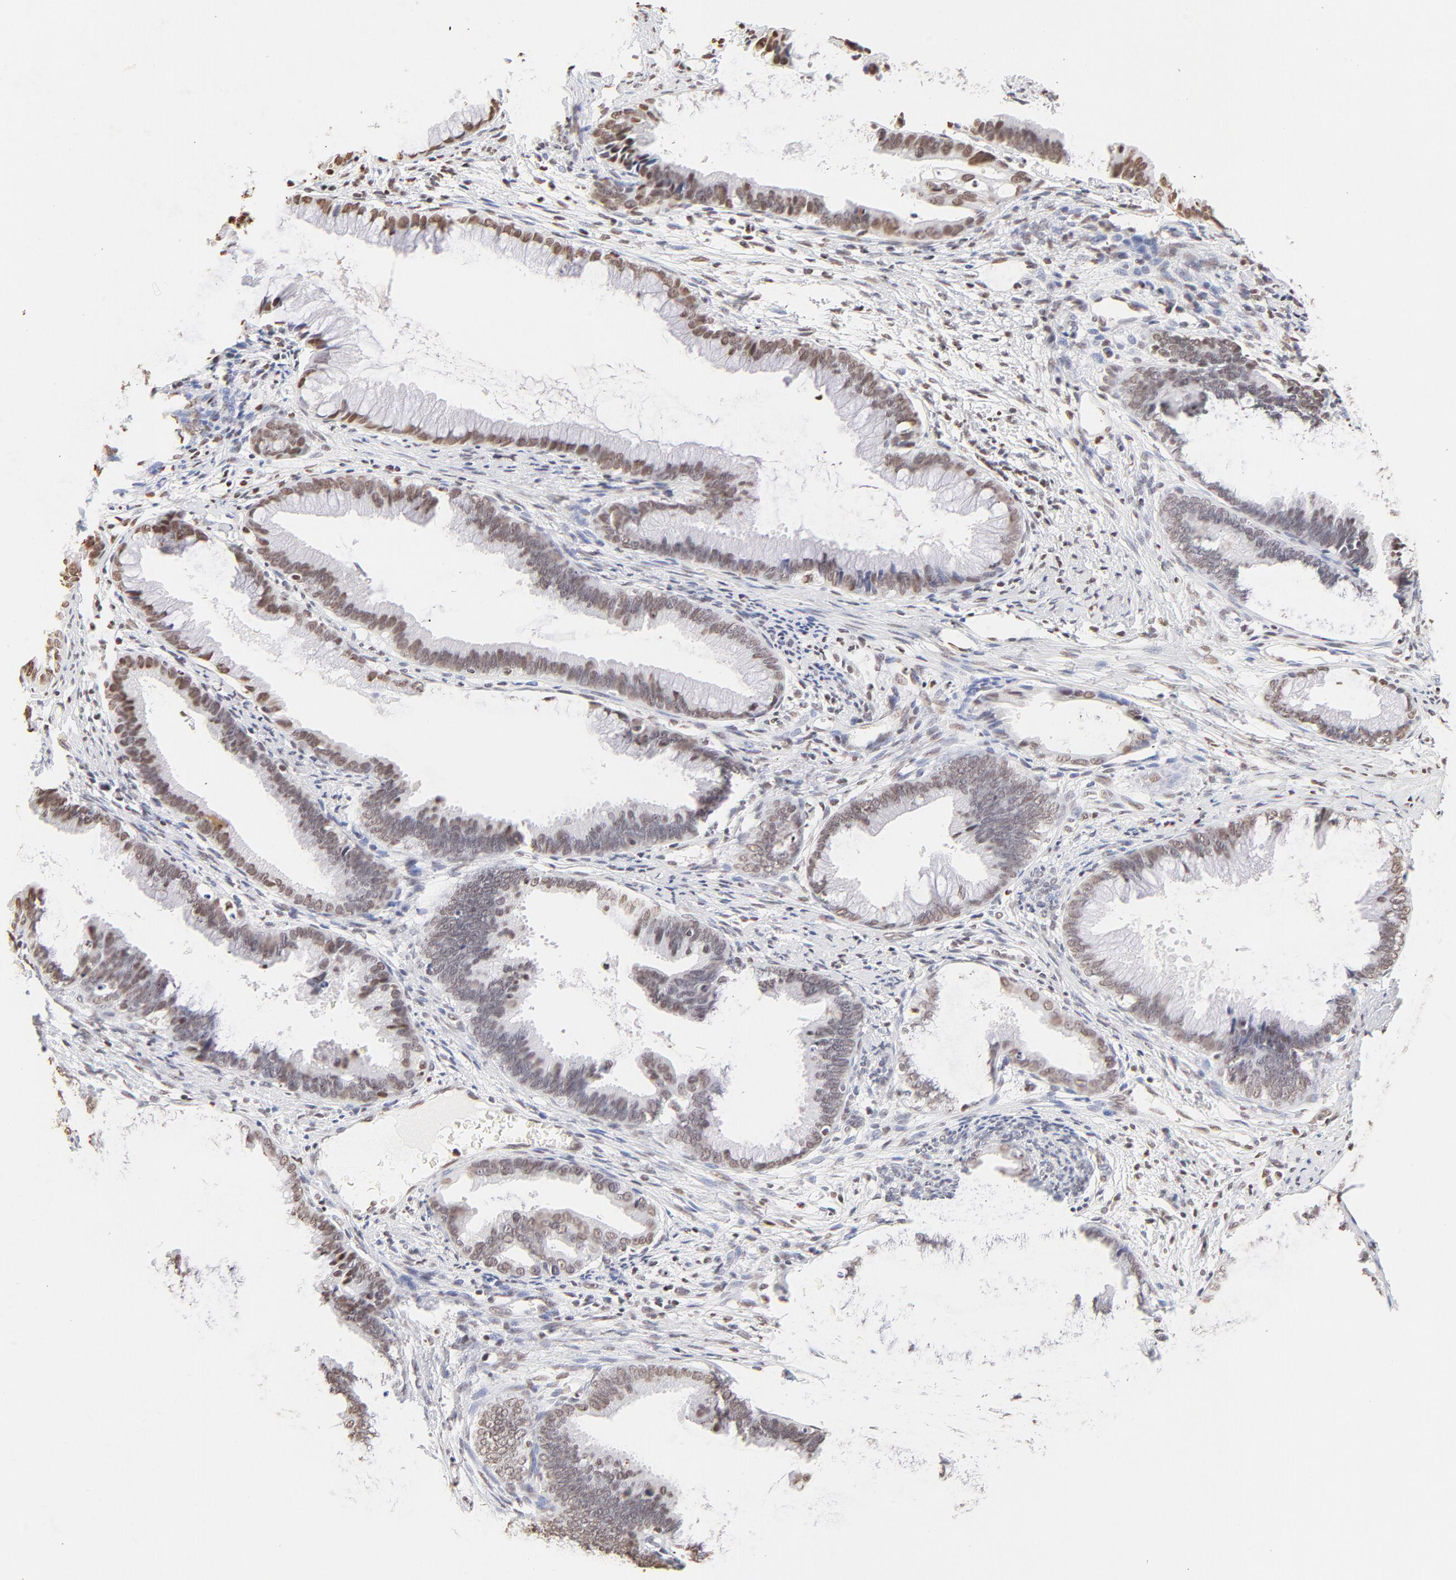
{"staining": {"intensity": "moderate", "quantity": ">75%", "location": "nuclear"}, "tissue": "cervical cancer", "cell_type": "Tumor cells", "image_type": "cancer", "snomed": [{"axis": "morphology", "description": "Adenocarcinoma, NOS"}, {"axis": "topography", "description": "Cervix"}], "caption": "Protein staining shows moderate nuclear expression in about >75% of tumor cells in cervical adenocarcinoma.", "gene": "ZNF540", "patient": {"sex": "female", "age": 47}}